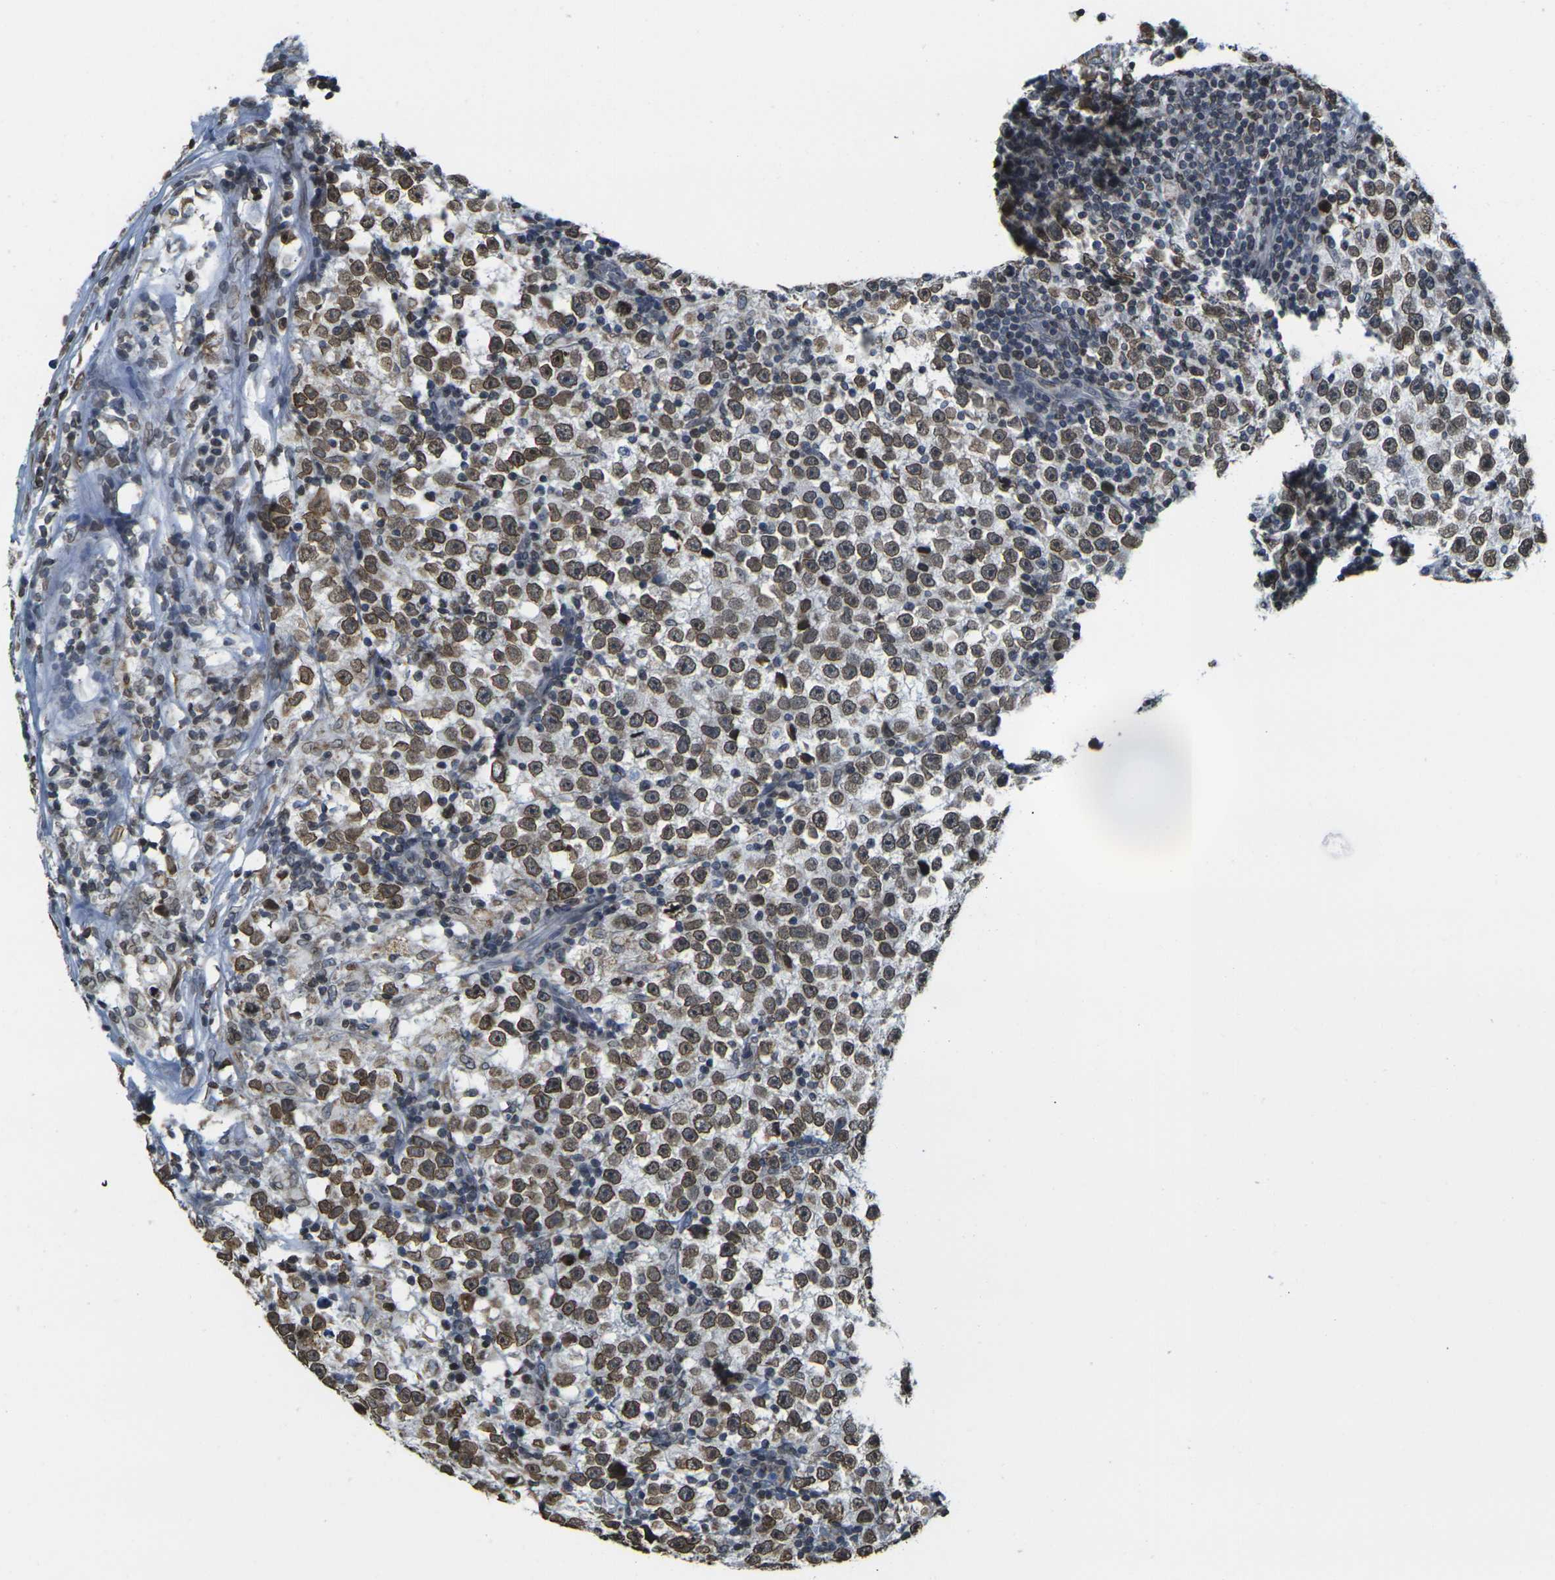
{"staining": {"intensity": "moderate", "quantity": ">75%", "location": "cytoplasmic/membranous,nuclear"}, "tissue": "testis cancer", "cell_type": "Tumor cells", "image_type": "cancer", "snomed": [{"axis": "morphology", "description": "Seminoma, NOS"}, {"axis": "topography", "description": "Testis"}], "caption": "An immunohistochemistry micrograph of tumor tissue is shown. Protein staining in brown shows moderate cytoplasmic/membranous and nuclear positivity in testis seminoma within tumor cells.", "gene": "BRDT", "patient": {"sex": "male", "age": 43}}